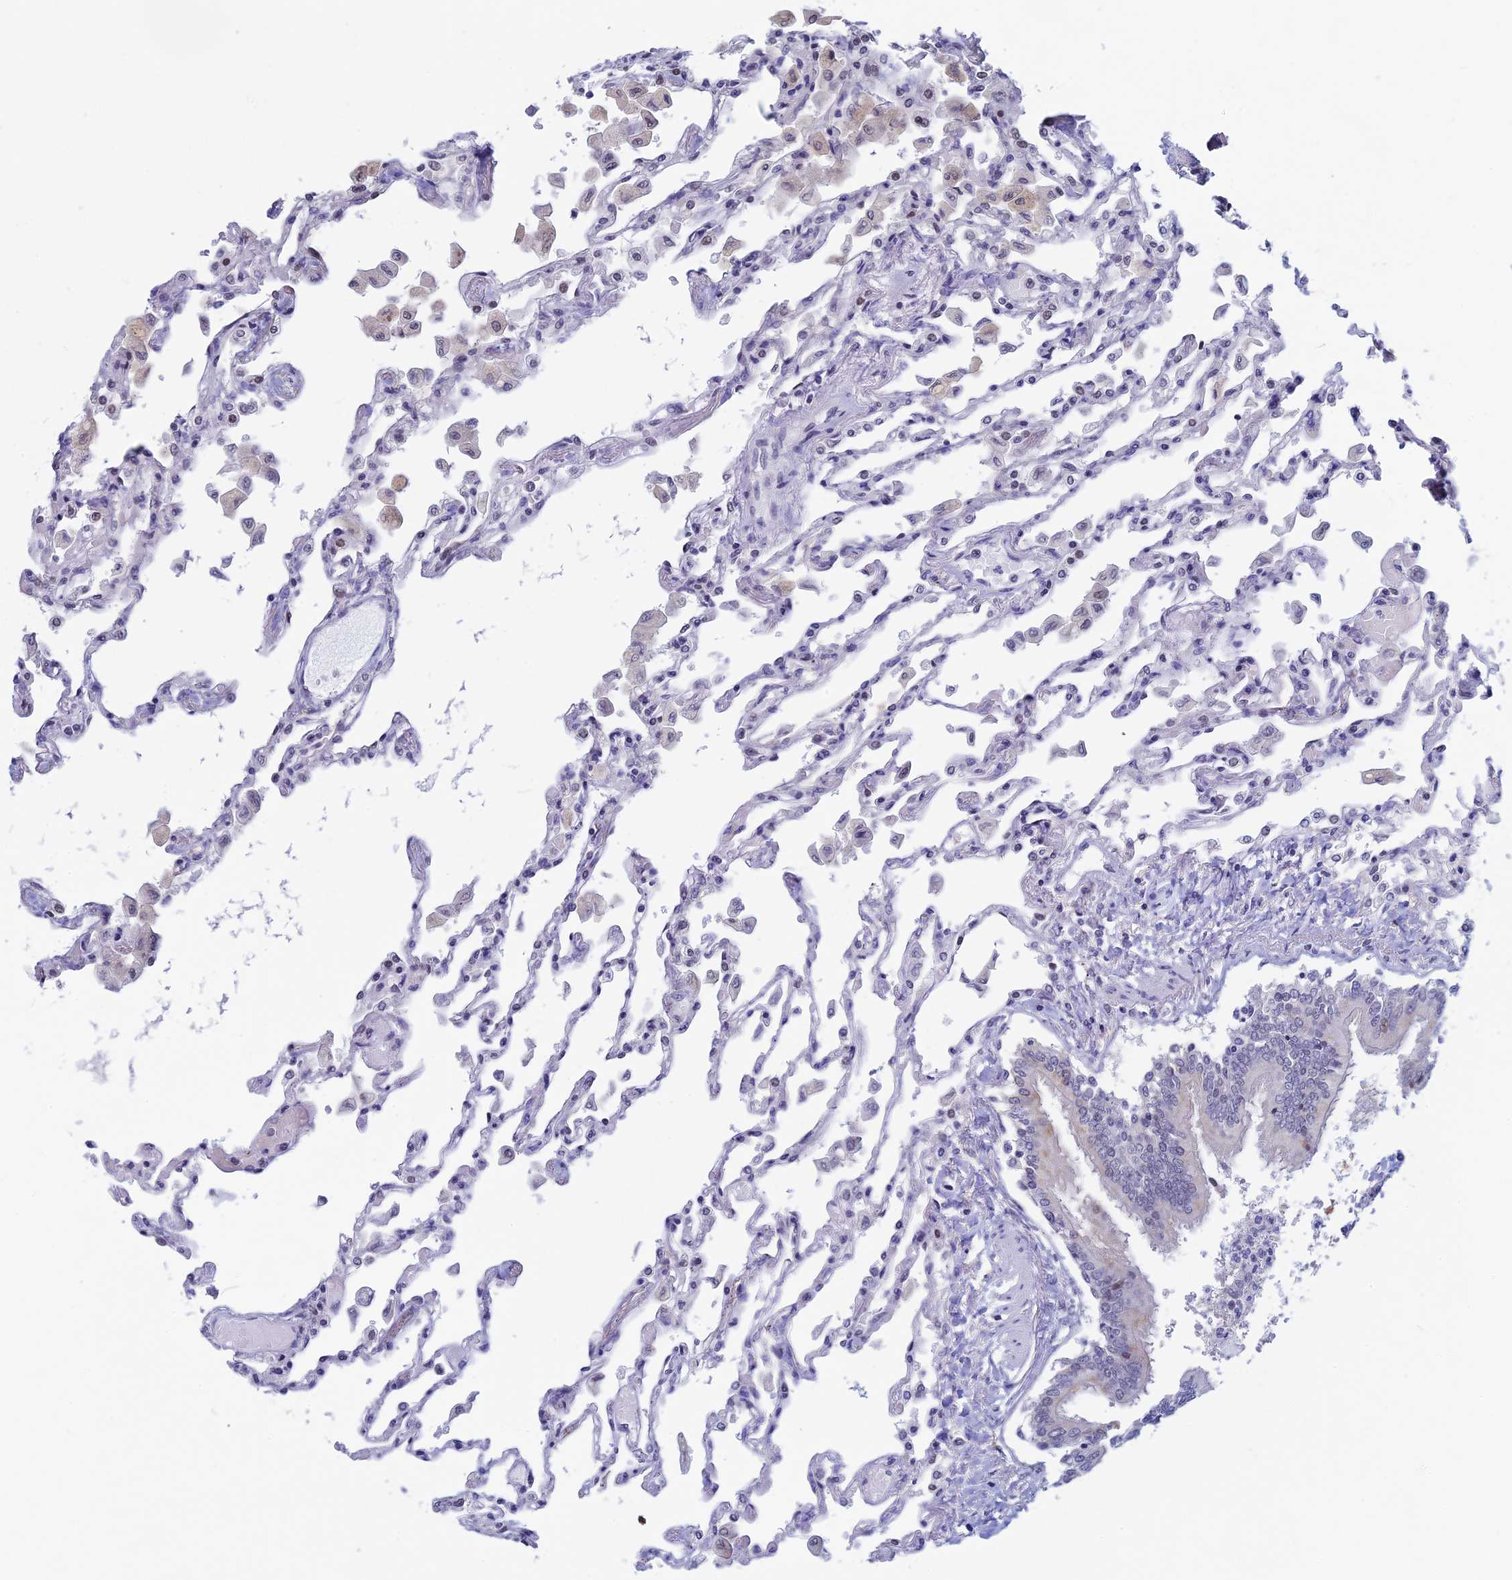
{"staining": {"intensity": "negative", "quantity": "none", "location": "none"}, "tissue": "lung", "cell_type": "Alveolar cells", "image_type": "normal", "snomed": [{"axis": "morphology", "description": "Normal tissue, NOS"}, {"axis": "topography", "description": "Bronchus"}, {"axis": "topography", "description": "Lung"}], "caption": "There is no significant staining in alveolar cells of lung. (Brightfield microscopy of DAB immunohistochemistry at high magnification).", "gene": "SPIRE1", "patient": {"sex": "female", "age": 49}}